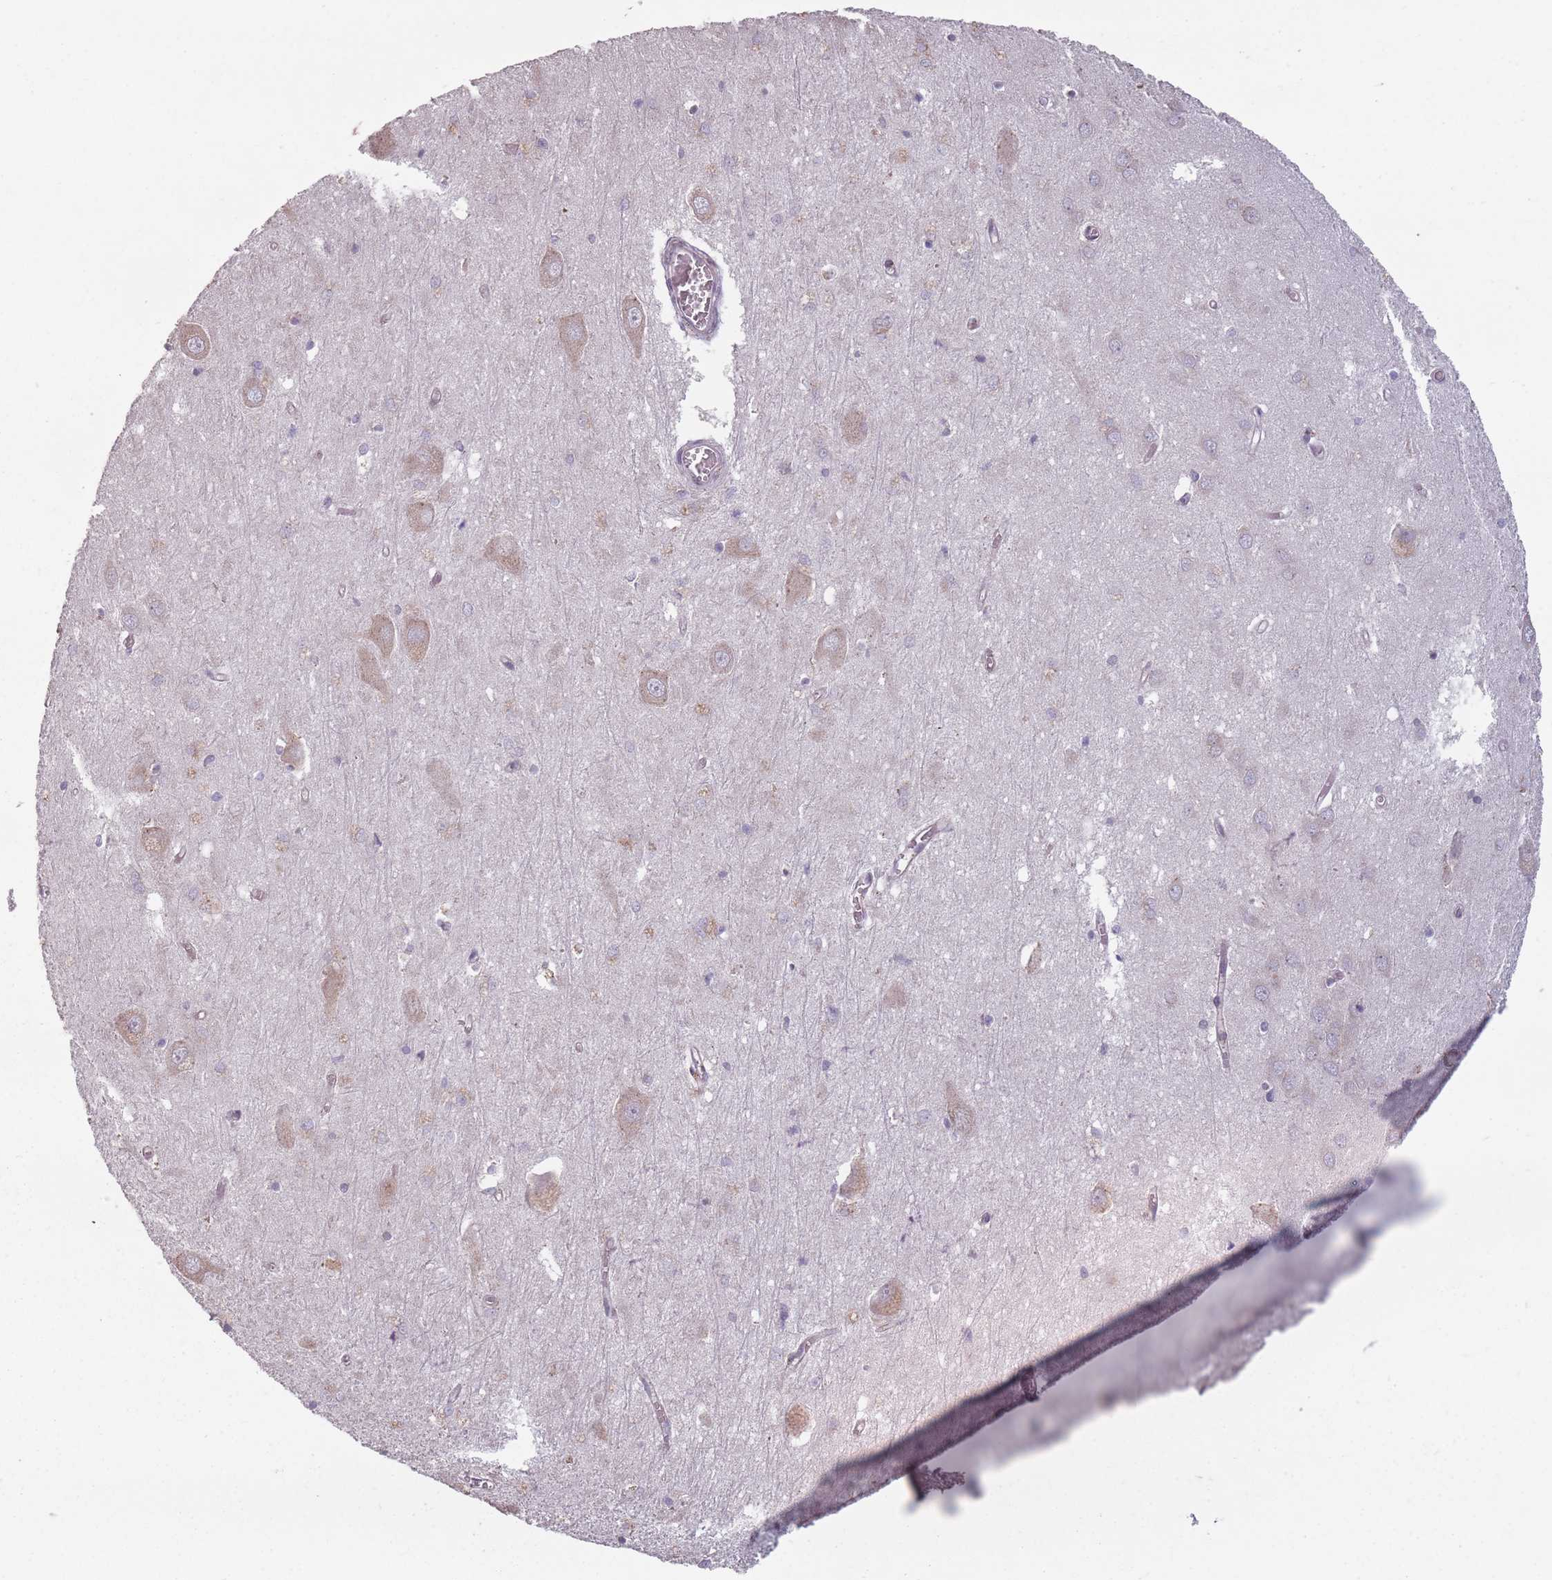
{"staining": {"intensity": "negative", "quantity": "none", "location": "none"}, "tissue": "hippocampus", "cell_type": "Glial cells", "image_type": "normal", "snomed": [{"axis": "morphology", "description": "Normal tissue, NOS"}, {"axis": "topography", "description": "Hippocampus"}], "caption": "This is an IHC micrograph of benign hippocampus. There is no positivity in glial cells.", "gene": "RPS9", "patient": {"sex": "male", "age": 70}}